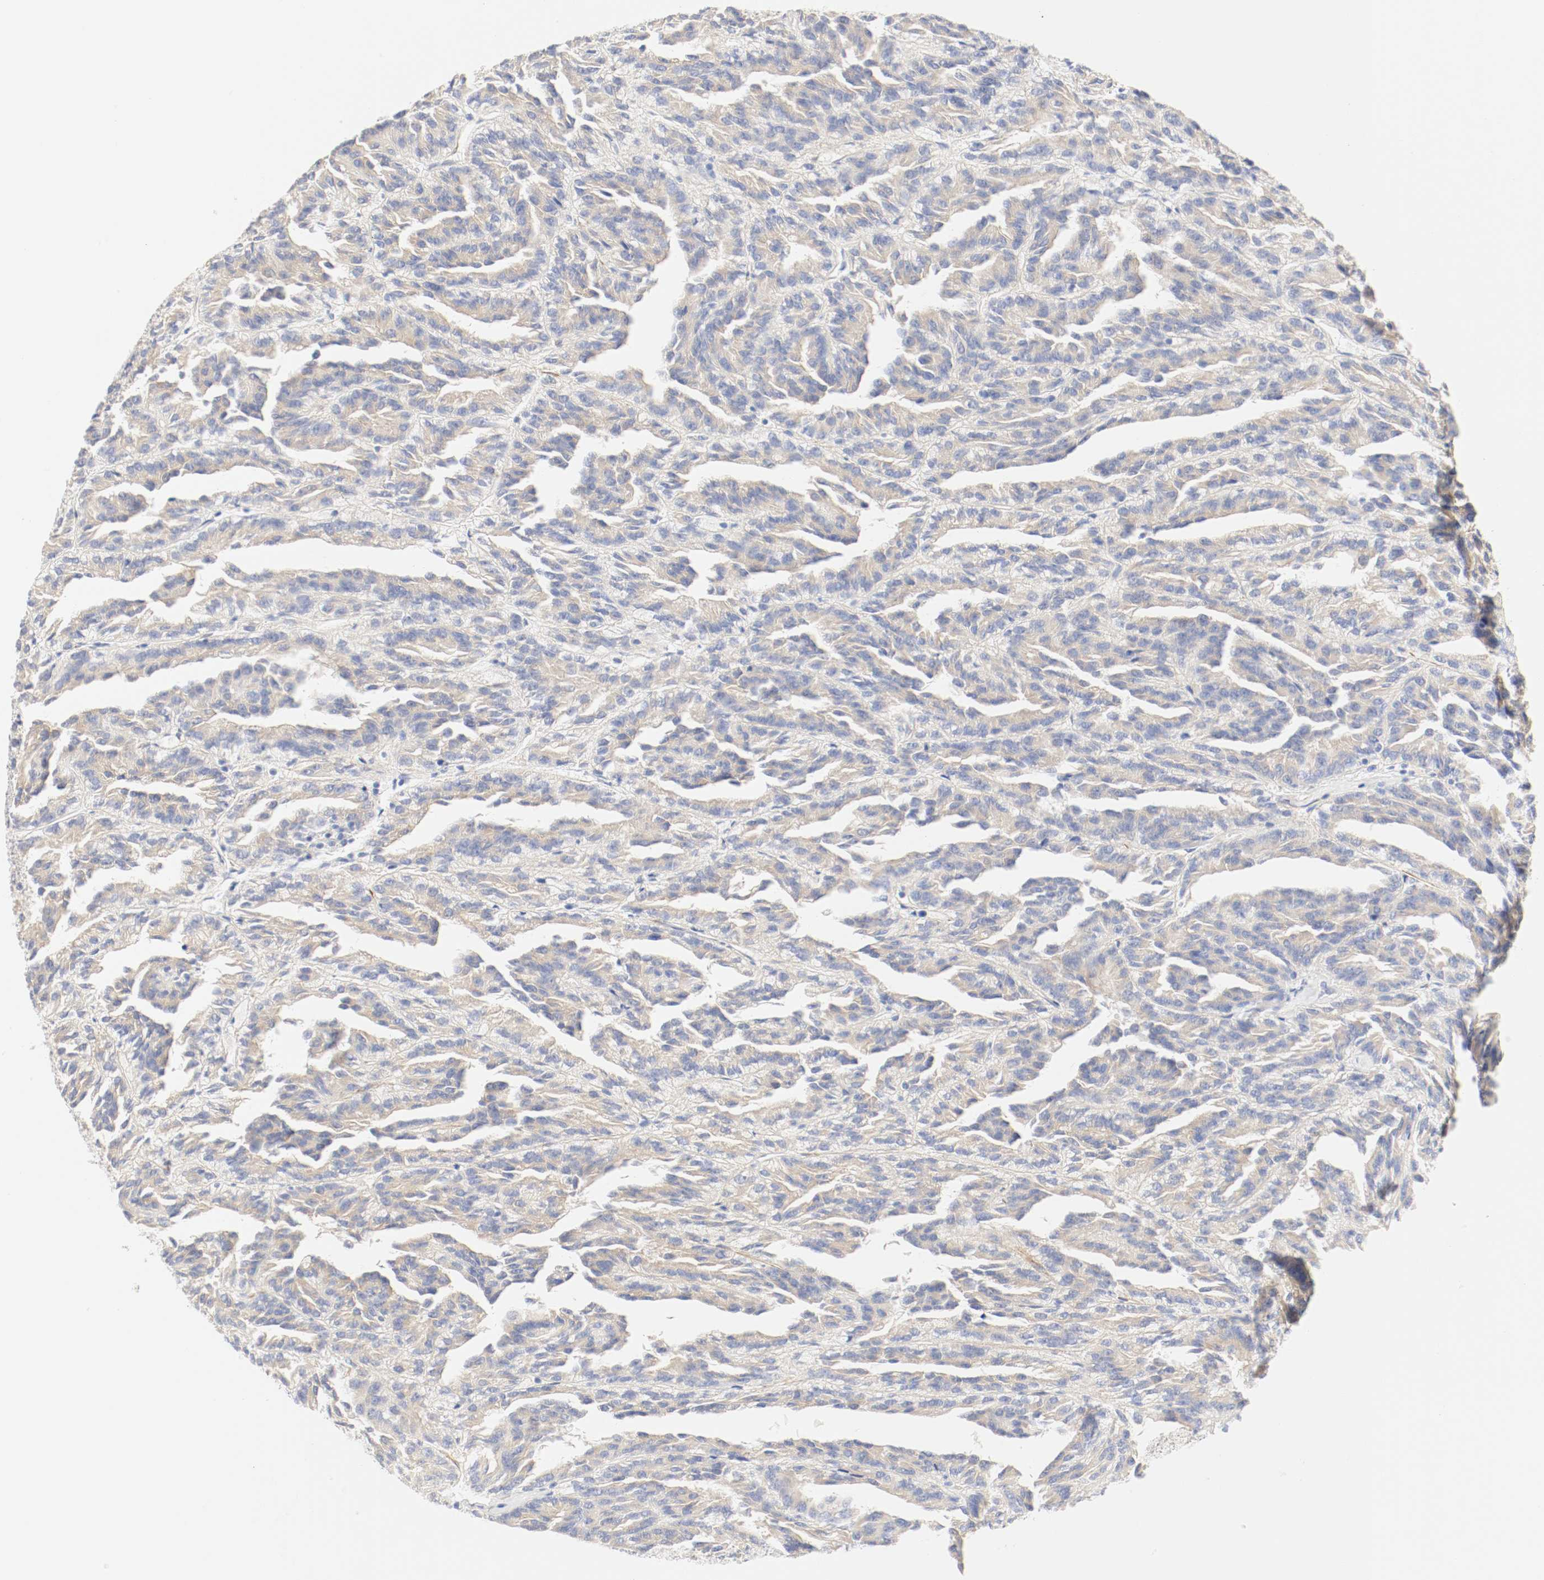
{"staining": {"intensity": "moderate", "quantity": ">75%", "location": "cytoplasmic/membranous"}, "tissue": "renal cancer", "cell_type": "Tumor cells", "image_type": "cancer", "snomed": [{"axis": "morphology", "description": "Adenocarcinoma, NOS"}, {"axis": "topography", "description": "Kidney"}], "caption": "IHC micrograph of renal cancer stained for a protein (brown), which displays medium levels of moderate cytoplasmic/membranous staining in about >75% of tumor cells.", "gene": "GIT1", "patient": {"sex": "male", "age": 46}}